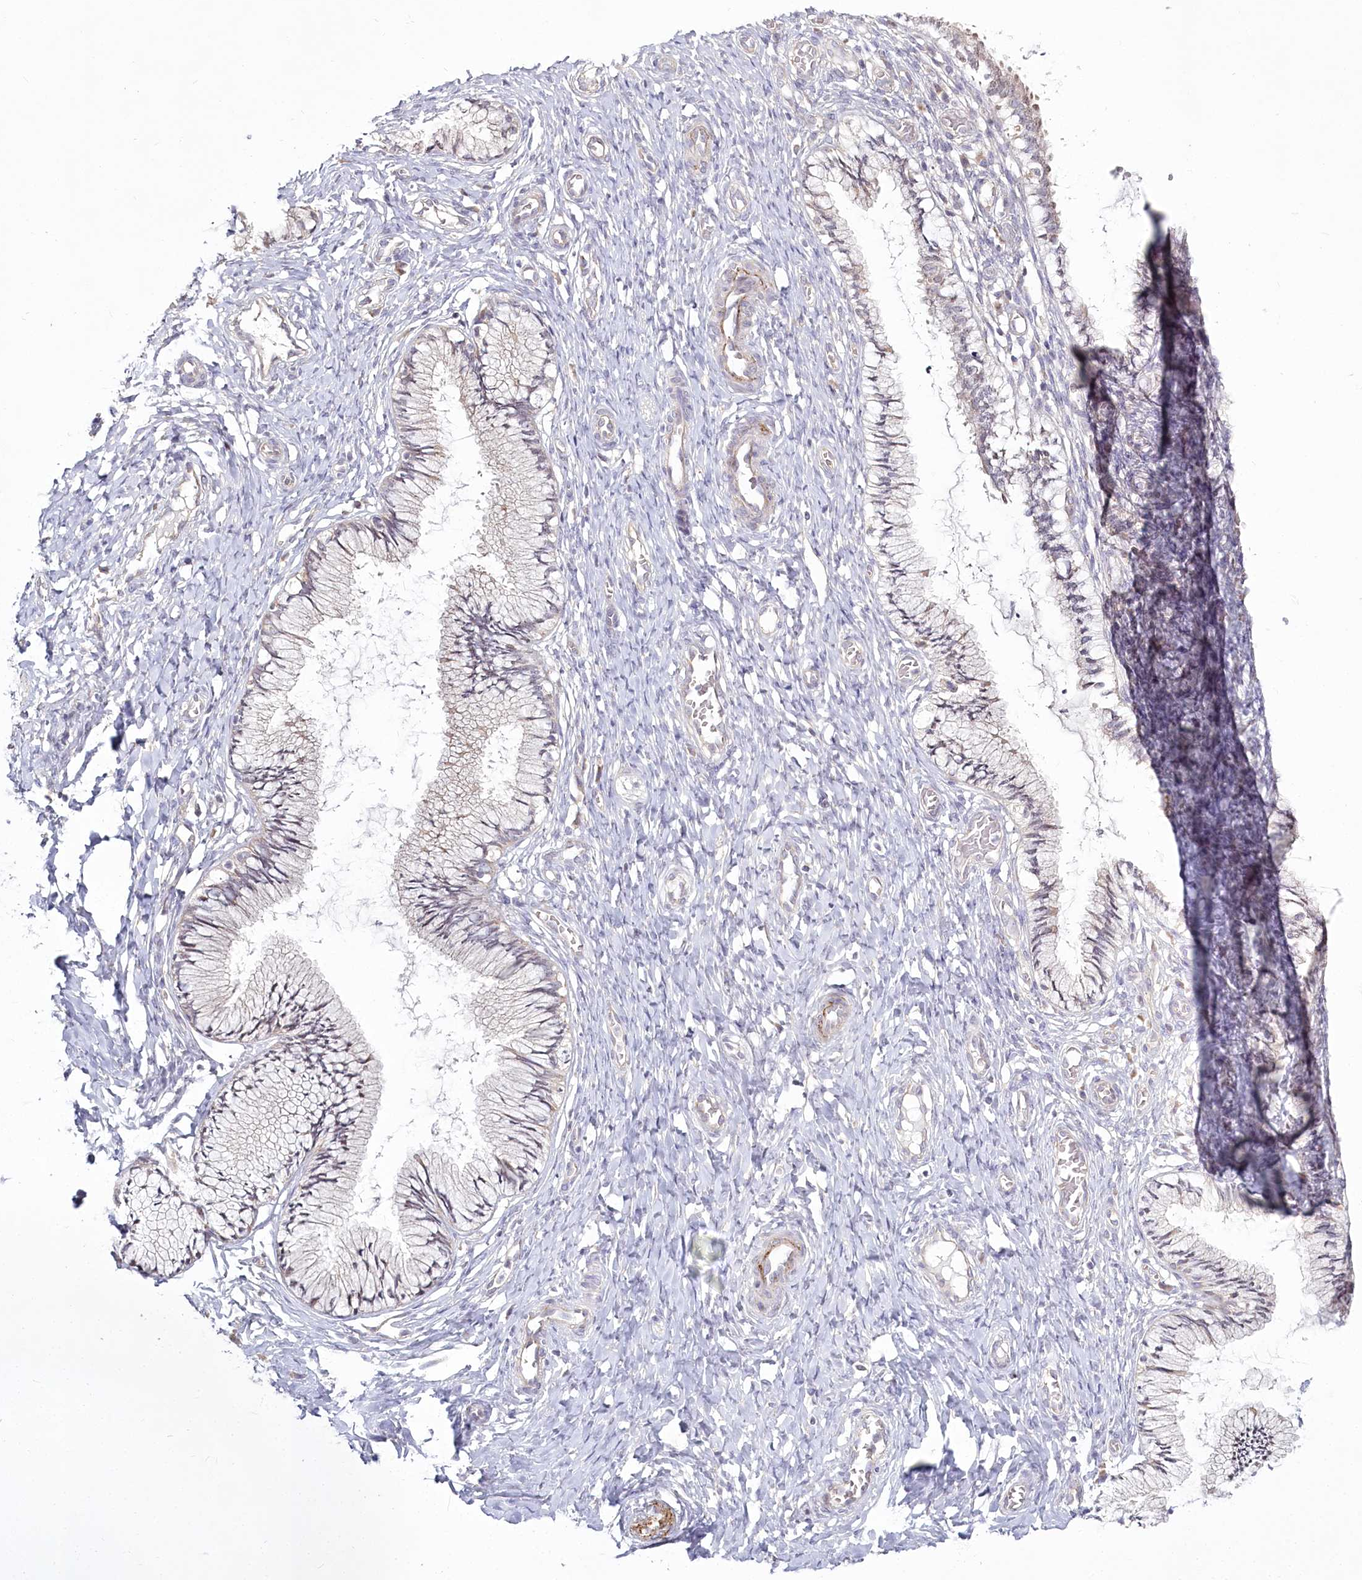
{"staining": {"intensity": "negative", "quantity": "none", "location": "none"}, "tissue": "cervix", "cell_type": "Glandular cells", "image_type": "normal", "snomed": [{"axis": "morphology", "description": "Normal tissue, NOS"}, {"axis": "topography", "description": "Cervix"}], "caption": "Immunohistochemistry histopathology image of normal human cervix stained for a protein (brown), which exhibits no expression in glandular cells.", "gene": "SPINK13", "patient": {"sex": "female", "age": 27}}